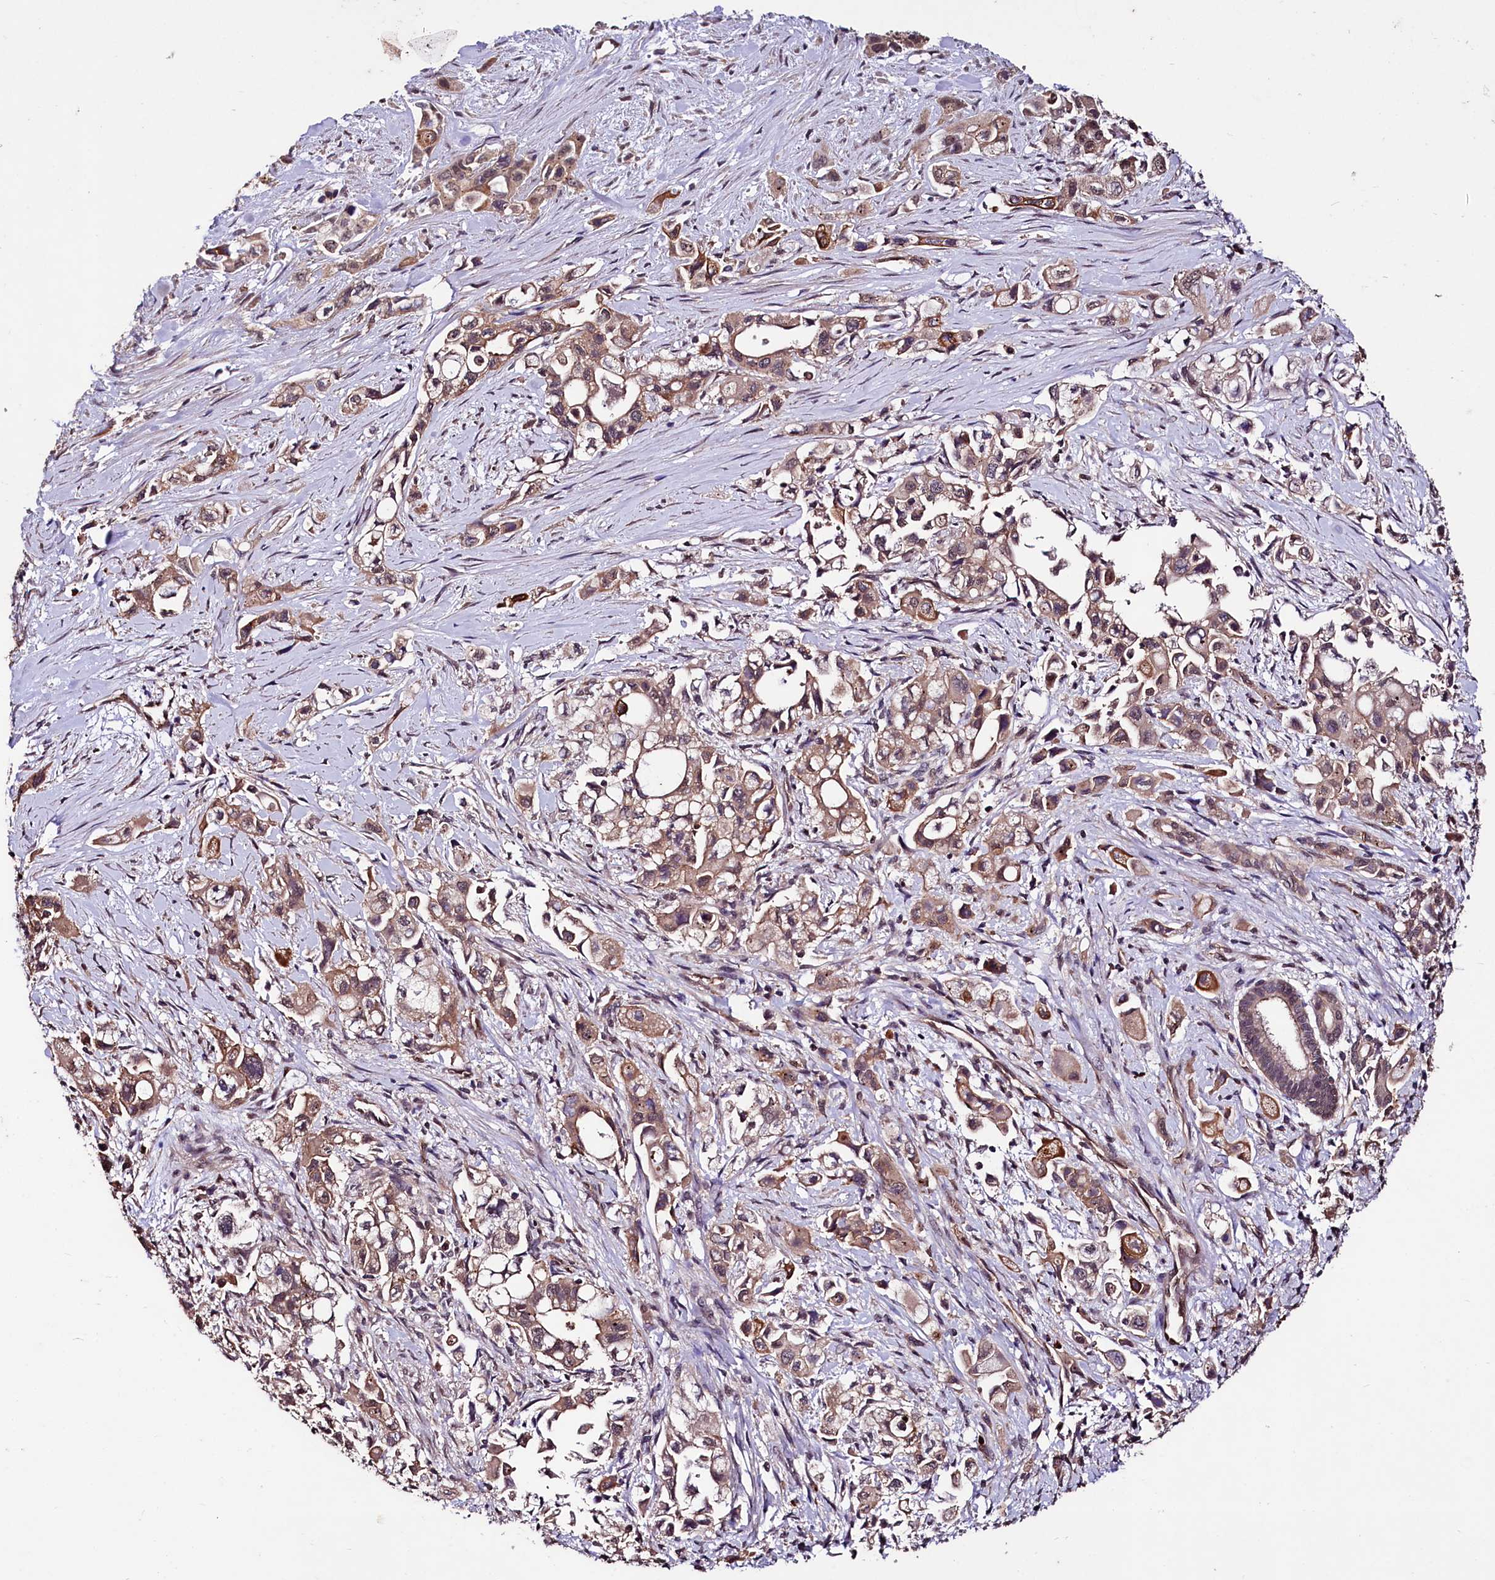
{"staining": {"intensity": "weak", "quantity": ">75%", "location": "cytoplasmic/membranous"}, "tissue": "pancreatic cancer", "cell_type": "Tumor cells", "image_type": "cancer", "snomed": [{"axis": "morphology", "description": "Adenocarcinoma, NOS"}, {"axis": "topography", "description": "Pancreas"}], "caption": "An image showing weak cytoplasmic/membranous expression in approximately >75% of tumor cells in pancreatic adenocarcinoma, as visualized by brown immunohistochemical staining.", "gene": "KLRB1", "patient": {"sex": "female", "age": 66}}